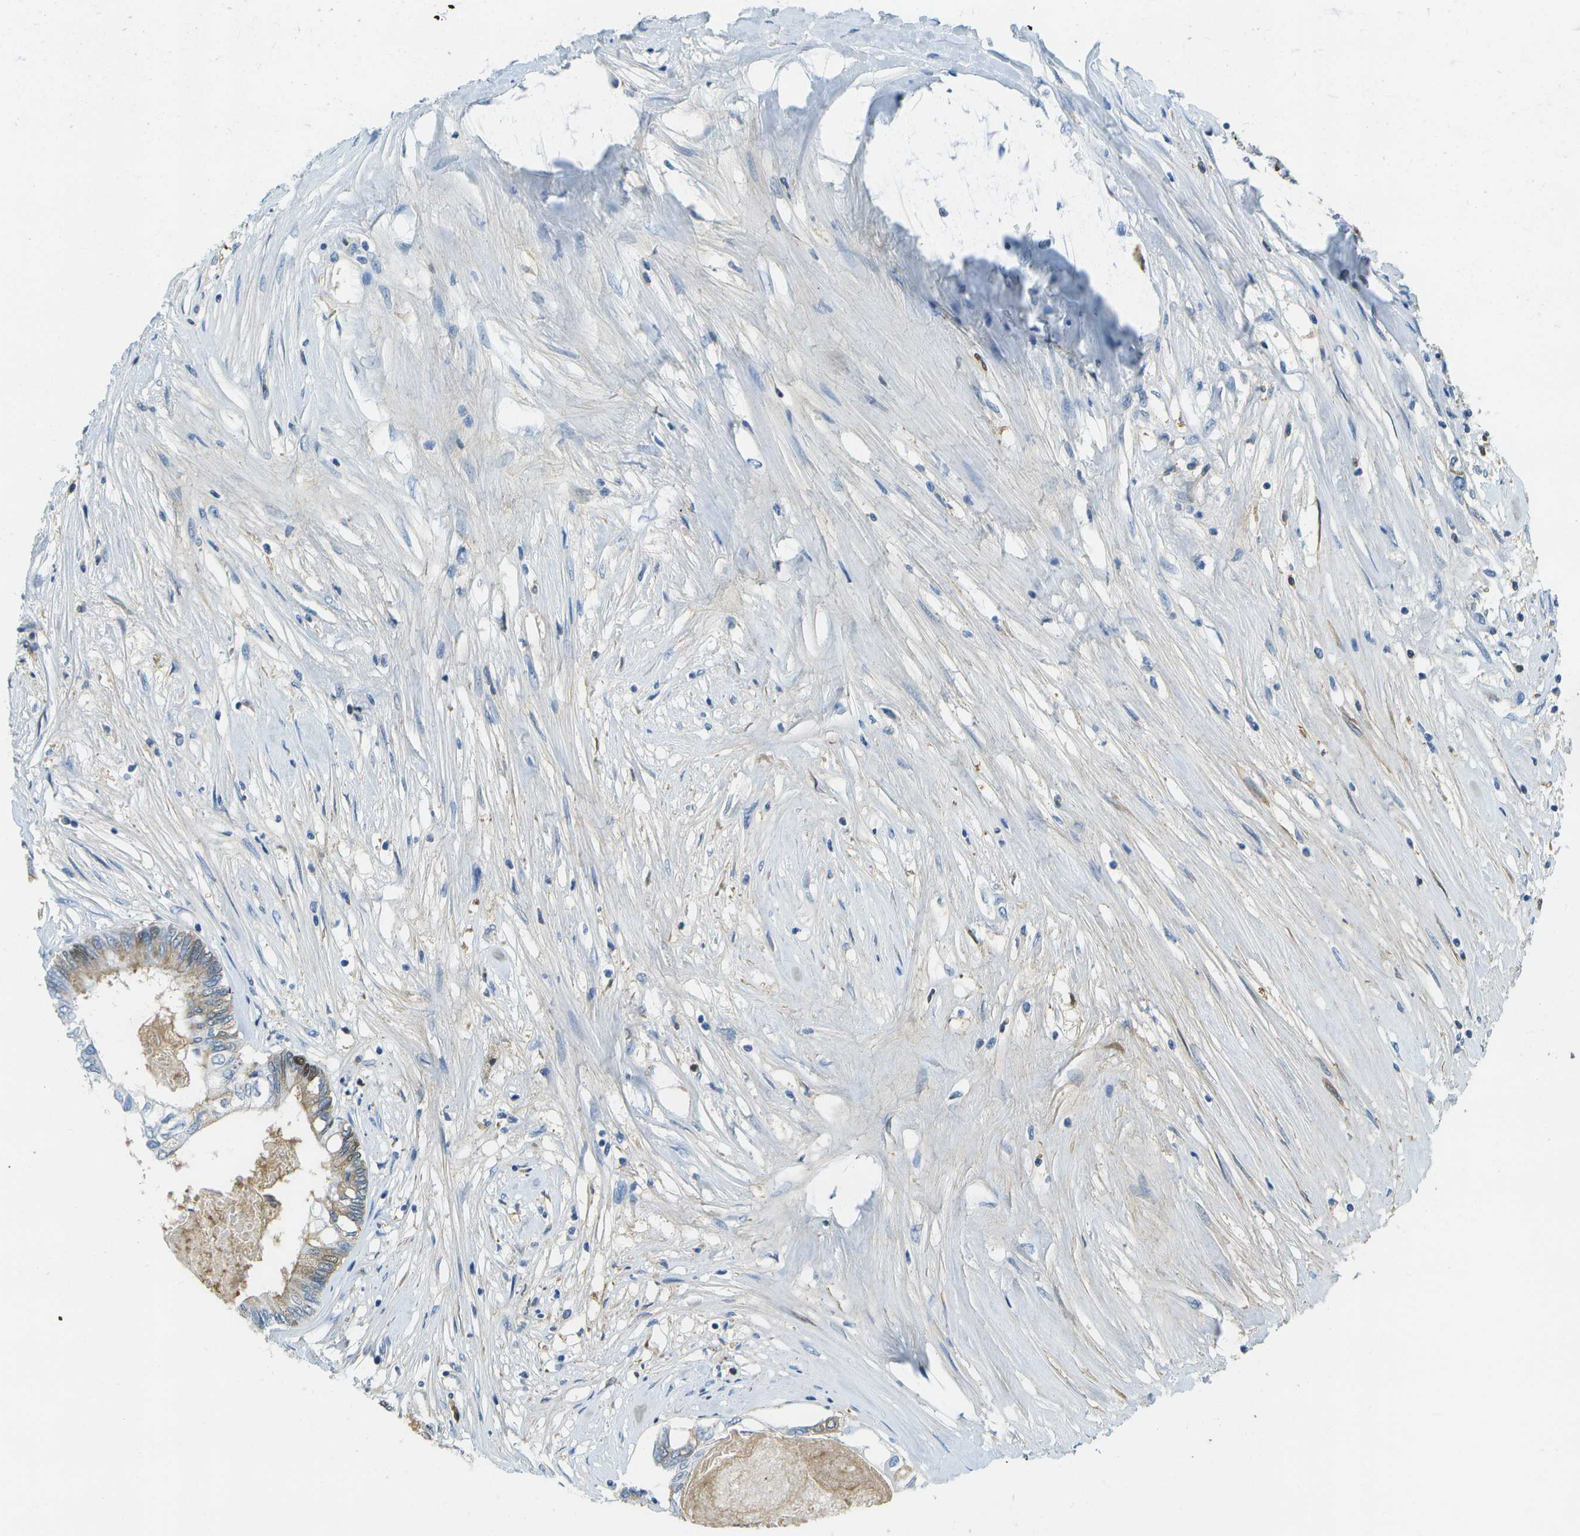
{"staining": {"intensity": "weak", "quantity": "<25%", "location": "cytoplasmic/membranous"}, "tissue": "colorectal cancer", "cell_type": "Tumor cells", "image_type": "cancer", "snomed": [{"axis": "morphology", "description": "Adenocarcinoma, NOS"}, {"axis": "topography", "description": "Rectum"}], "caption": "IHC of colorectal cancer (adenocarcinoma) exhibits no staining in tumor cells. (DAB immunohistochemistry visualized using brightfield microscopy, high magnification).", "gene": "SERPINA1", "patient": {"sex": "male", "age": 63}}